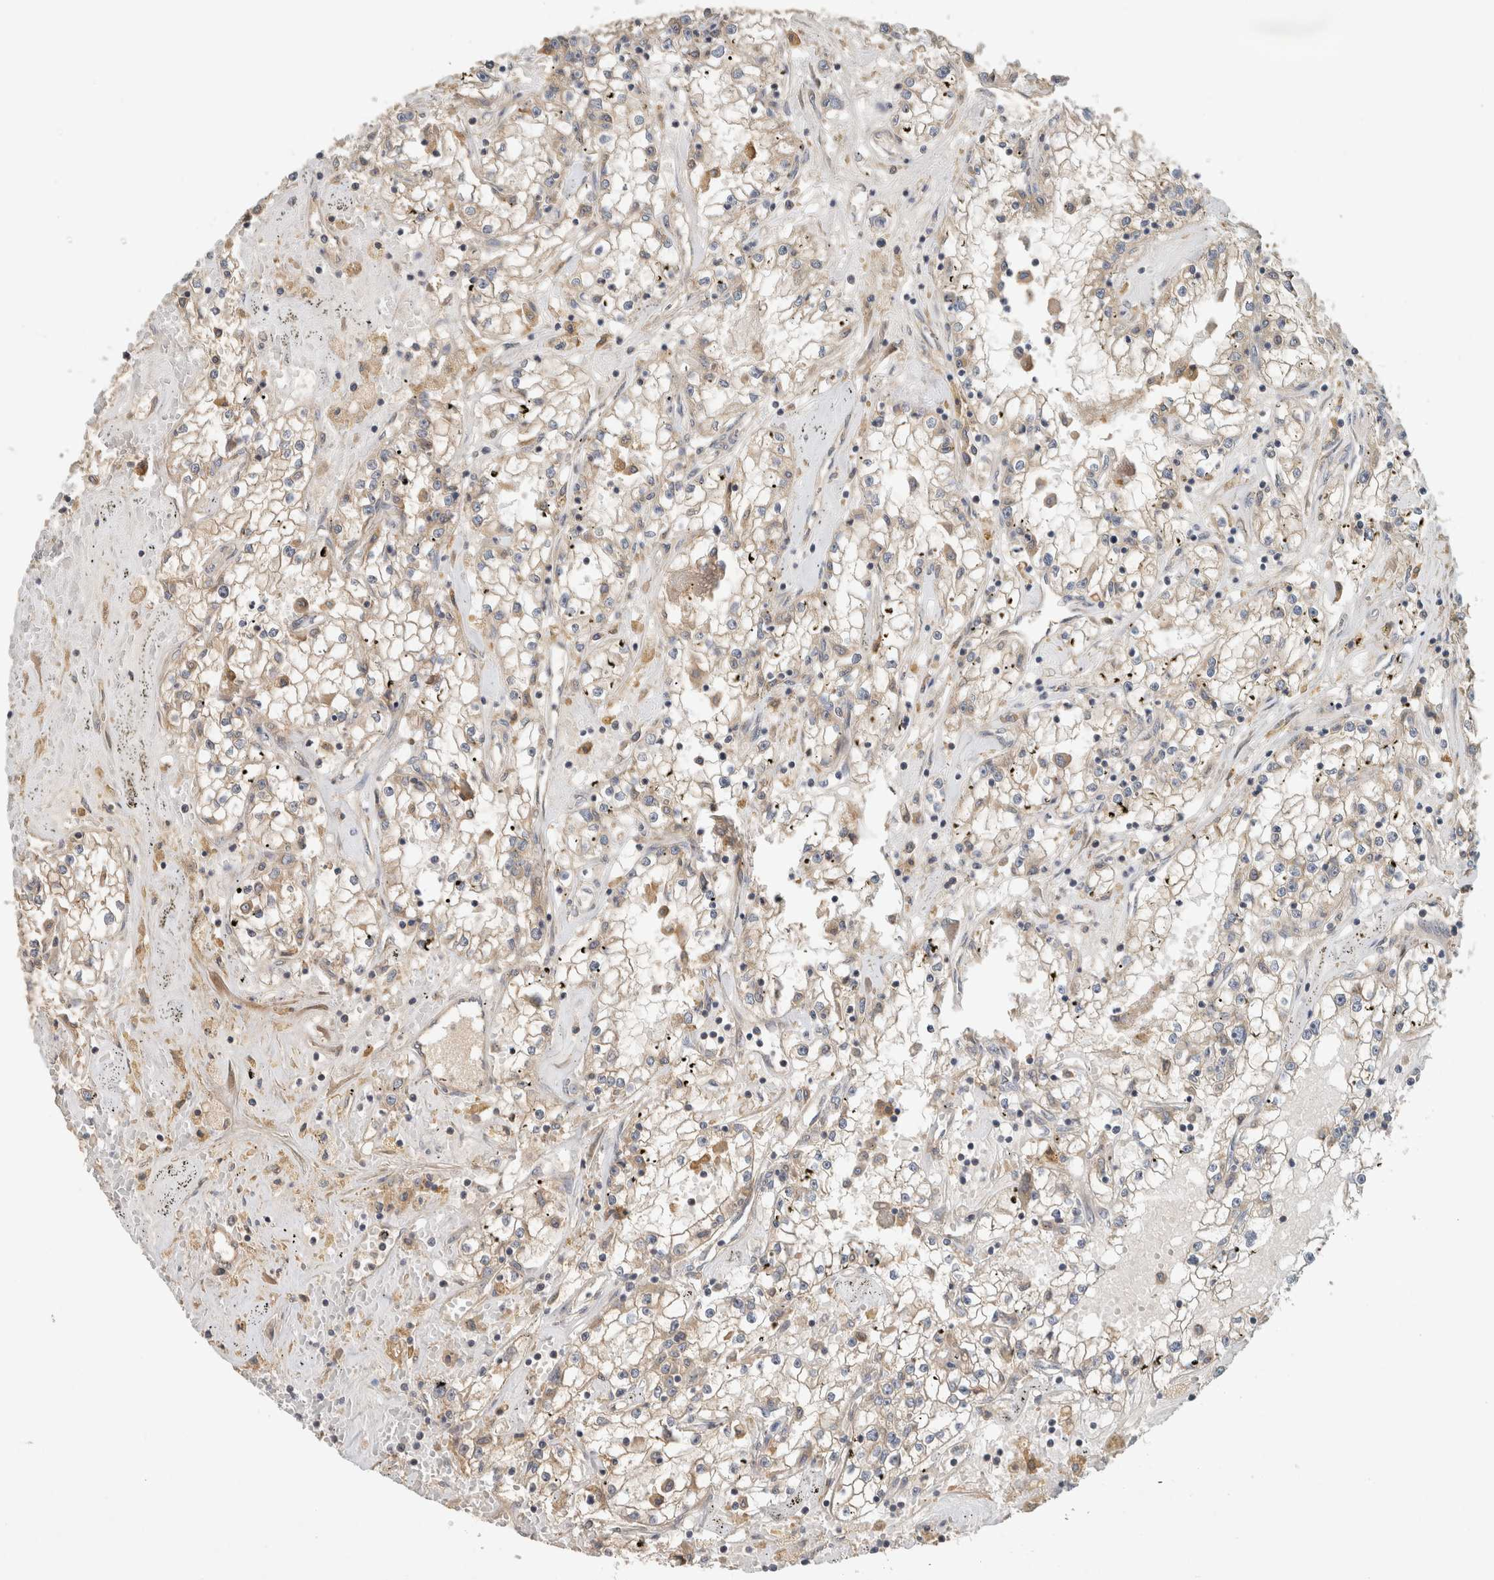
{"staining": {"intensity": "weak", "quantity": "<25%", "location": "cytoplasmic/membranous"}, "tissue": "renal cancer", "cell_type": "Tumor cells", "image_type": "cancer", "snomed": [{"axis": "morphology", "description": "Adenocarcinoma, NOS"}, {"axis": "topography", "description": "Kidney"}], "caption": "Immunohistochemistry micrograph of neoplastic tissue: renal cancer stained with DAB (3,3'-diaminobenzidine) demonstrates no significant protein staining in tumor cells.", "gene": "ARMC9", "patient": {"sex": "male", "age": 56}}